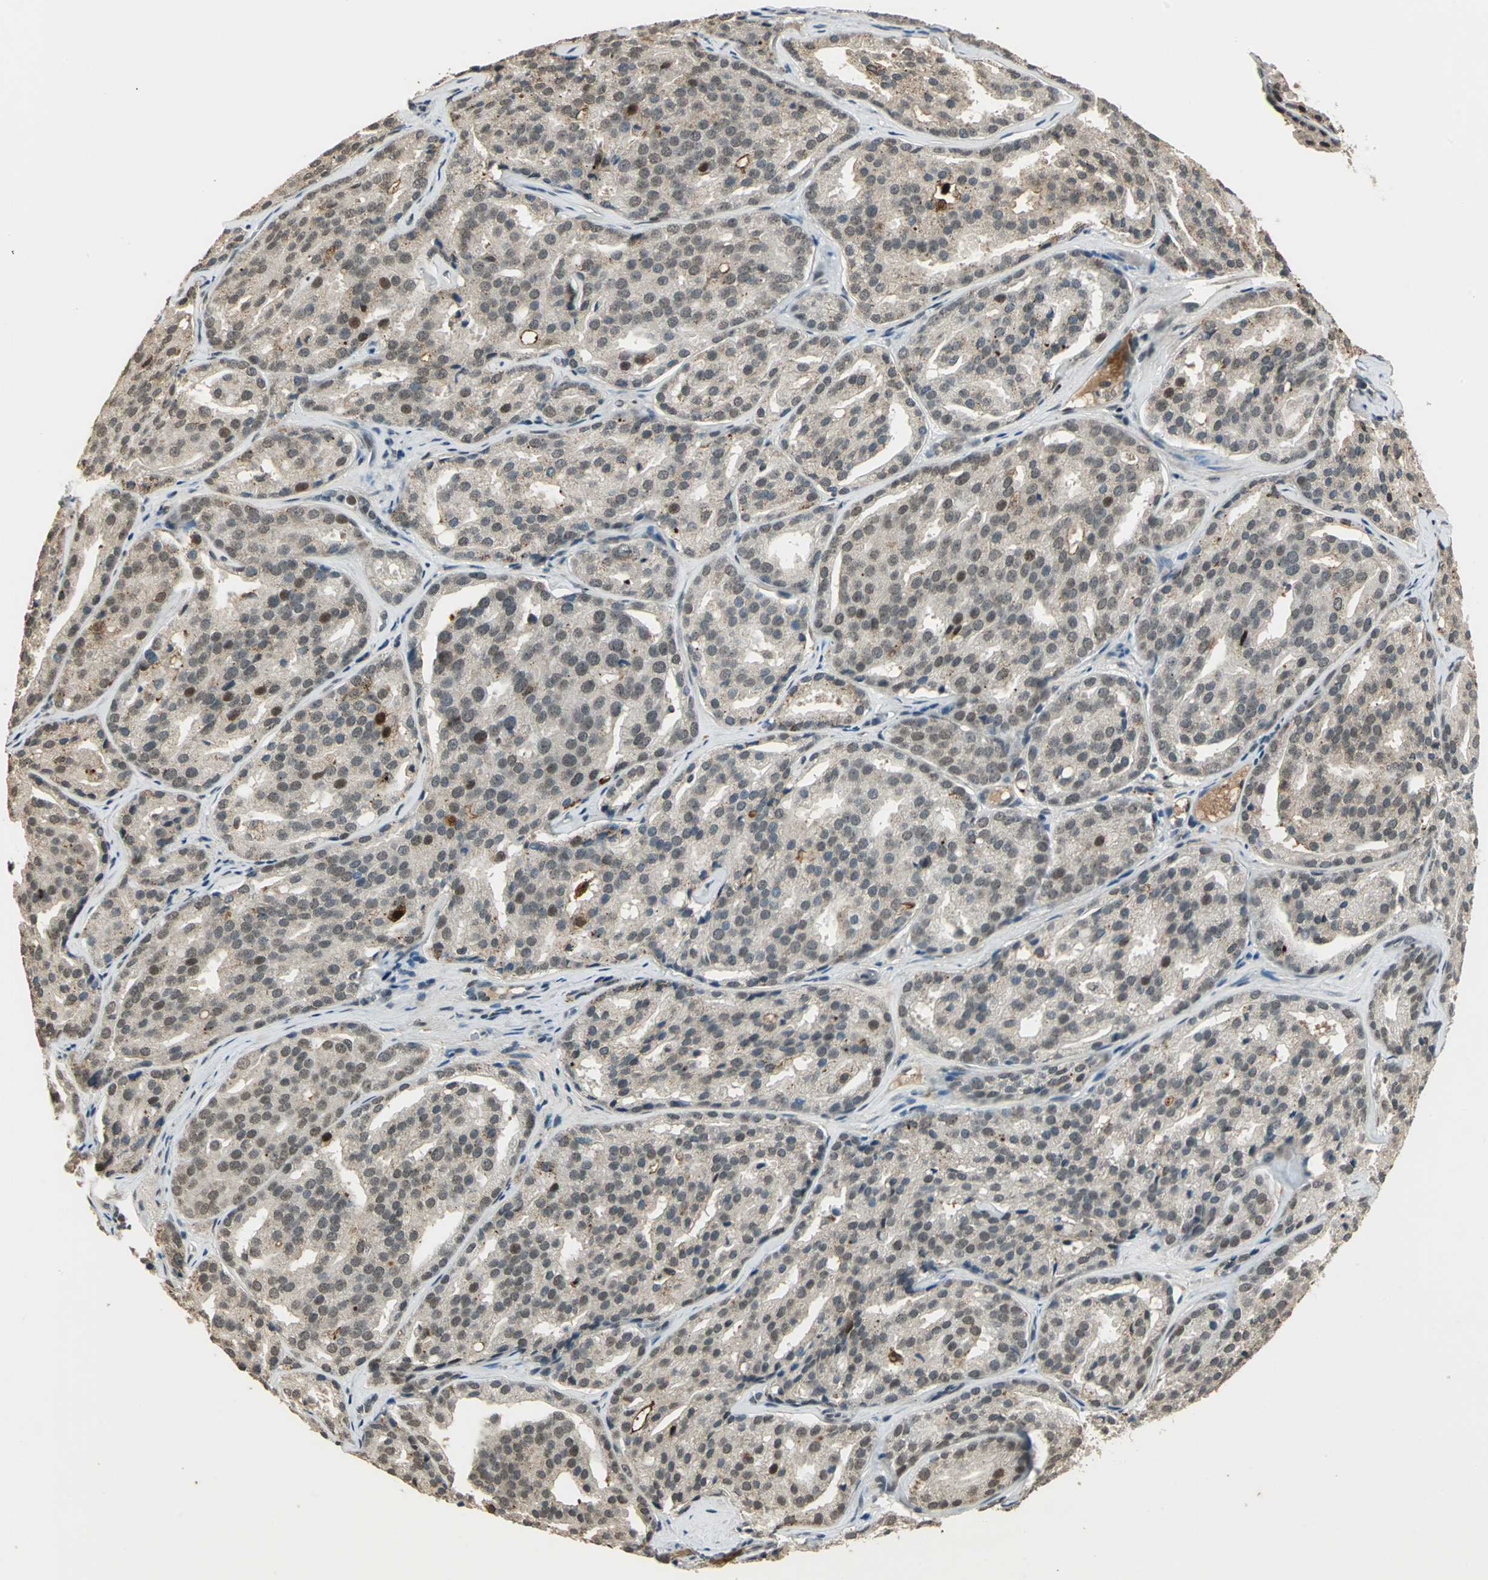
{"staining": {"intensity": "moderate", "quantity": "<25%", "location": "cytoplasmic/membranous"}, "tissue": "prostate cancer", "cell_type": "Tumor cells", "image_type": "cancer", "snomed": [{"axis": "morphology", "description": "Adenocarcinoma, High grade"}, {"axis": "topography", "description": "Prostate"}], "caption": "IHC photomicrograph of human prostate cancer stained for a protein (brown), which reveals low levels of moderate cytoplasmic/membranous expression in approximately <25% of tumor cells.", "gene": "RAD17", "patient": {"sex": "male", "age": 64}}